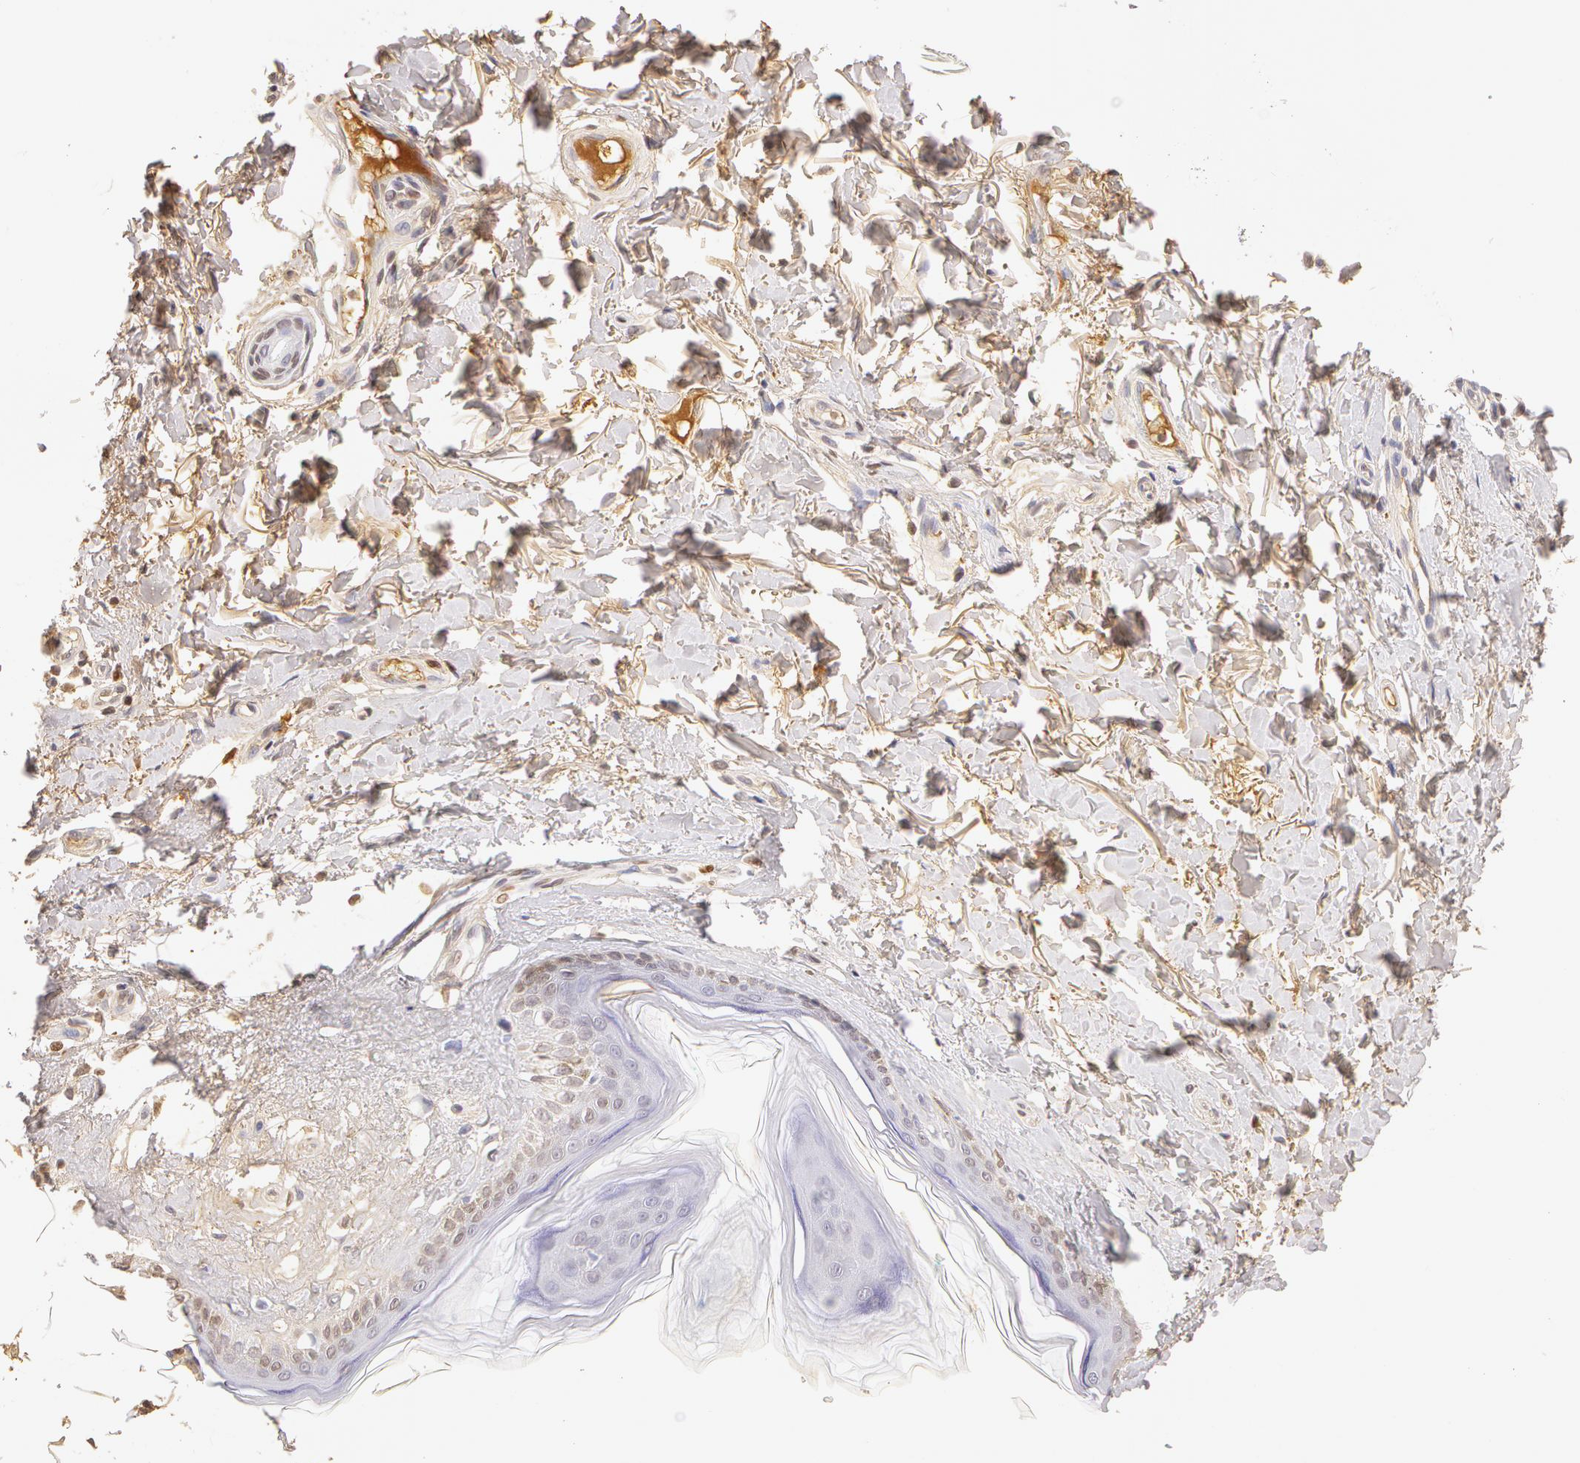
{"staining": {"intensity": "negative", "quantity": "none", "location": "none"}, "tissue": "skin", "cell_type": "Fibroblasts", "image_type": "normal", "snomed": [{"axis": "morphology", "description": "Normal tissue, NOS"}, {"axis": "topography", "description": "Skin"}], "caption": "Micrograph shows no significant protein staining in fibroblasts of unremarkable skin. (IHC, brightfield microscopy, high magnification).", "gene": "AHSG", "patient": {"sex": "female", "age": 56}}